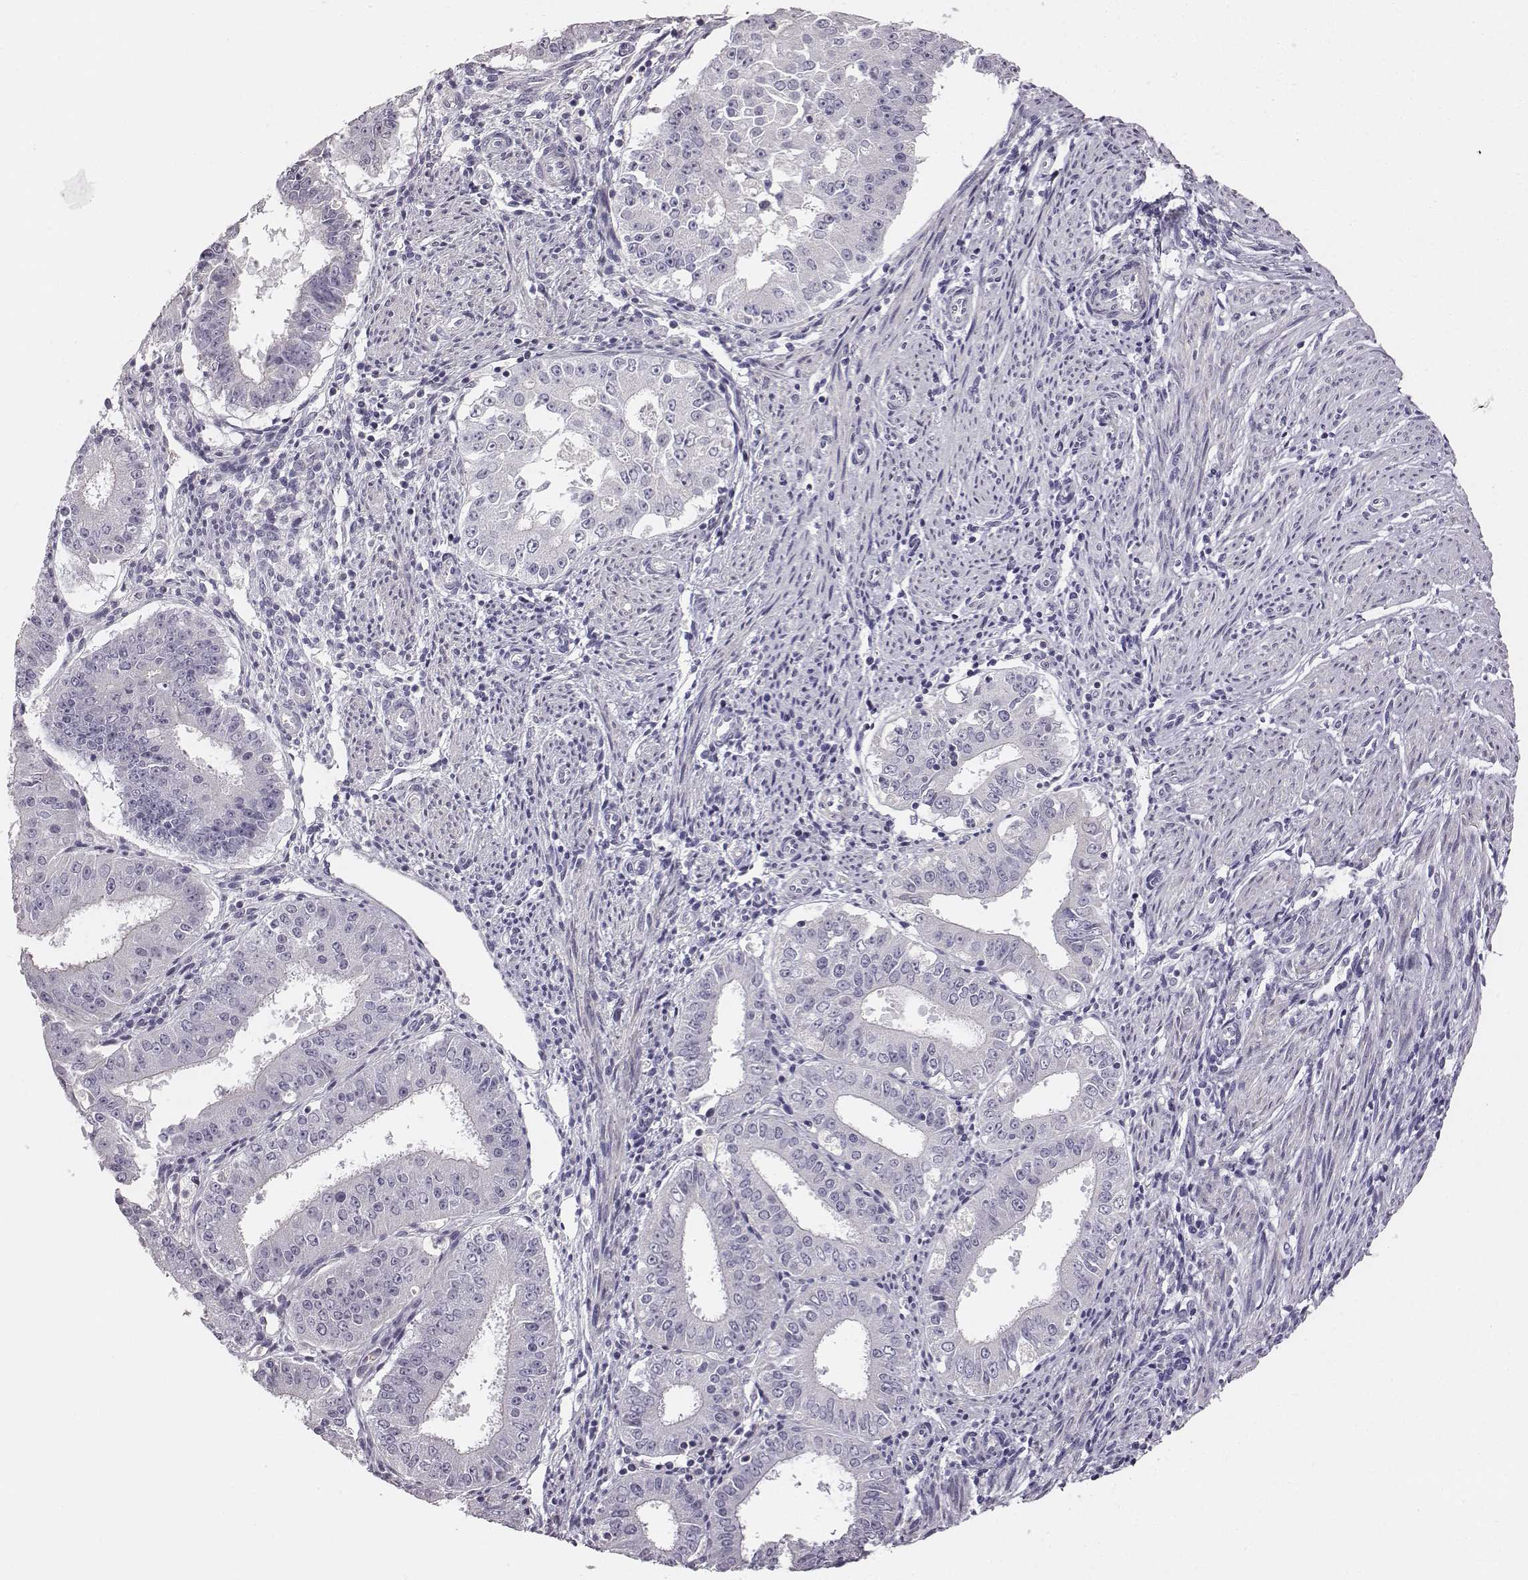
{"staining": {"intensity": "negative", "quantity": "none", "location": "none"}, "tissue": "ovarian cancer", "cell_type": "Tumor cells", "image_type": "cancer", "snomed": [{"axis": "morphology", "description": "Carcinoma, endometroid"}, {"axis": "topography", "description": "Ovary"}], "caption": "Immunohistochemical staining of ovarian cancer reveals no significant staining in tumor cells. (Brightfield microscopy of DAB immunohistochemistry (IHC) at high magnification).", "gene": "ADAM7", "patient": {"sex": "female", "age": 42}}